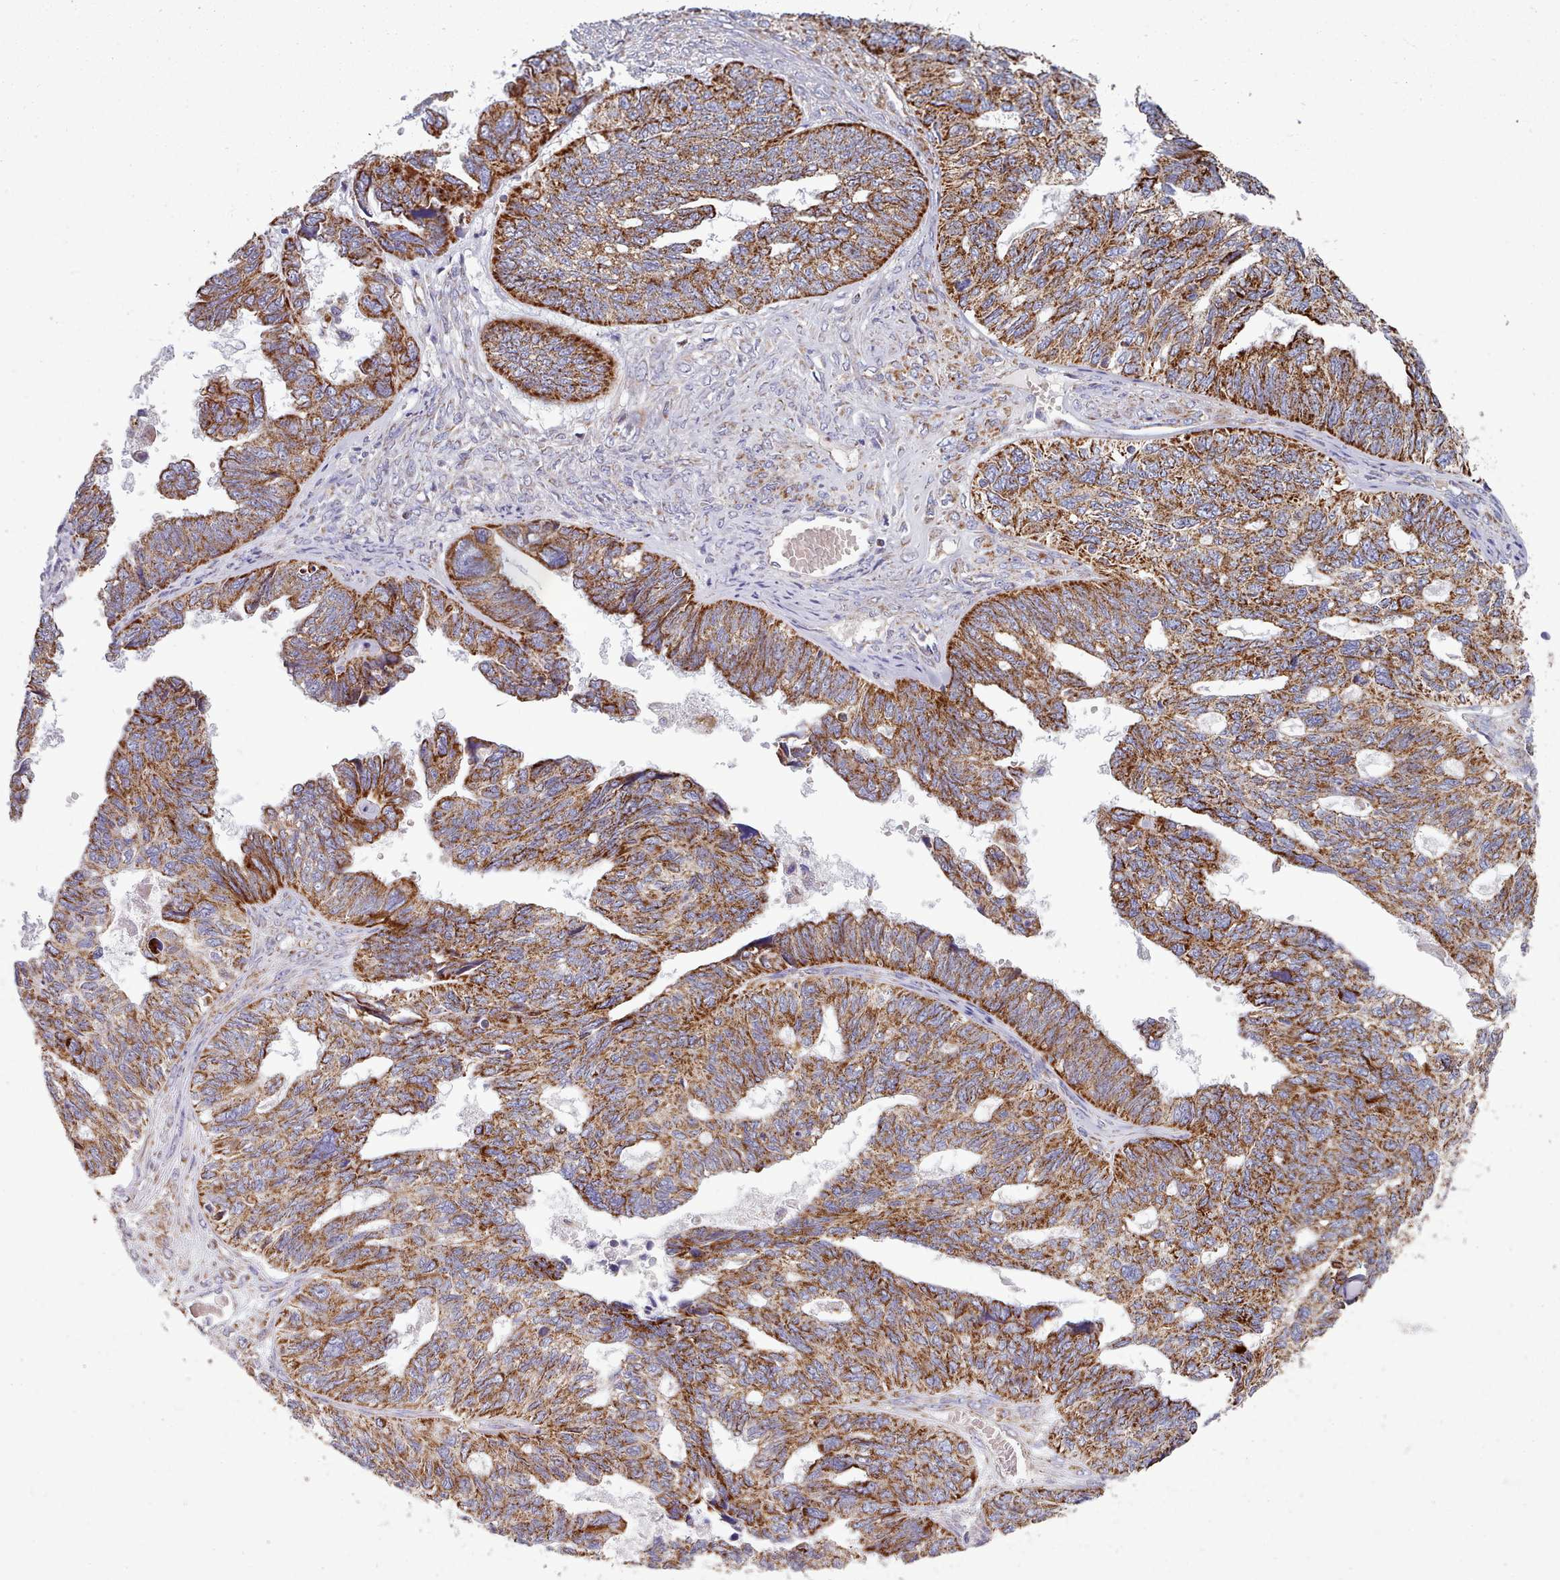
{"staining": {"intensity": "strong", "quantity": ">75%", "location": "cytoplasmic/membranous"}, "tissue": "ovarian cancer", "cell_type": "Tumor cells", "image_type": "cancer", "snomed": [{"axis": "morphology", "description": "Cystadenocarcinoma, serous, NOS"}, {"axis": "topography", "description": "Ovary"}], "caption": "Serous cystadenocarcinoma (ovarian) was stained to show a protein in brown. There is high levels of strong cytoplasmic/membranous positivity in about >75% of tumor cells. (Brightfield microscopy of DAB IHC at high magnification).", "gene": "SRP54", "patient": {"sex": "female", "age": 79}}